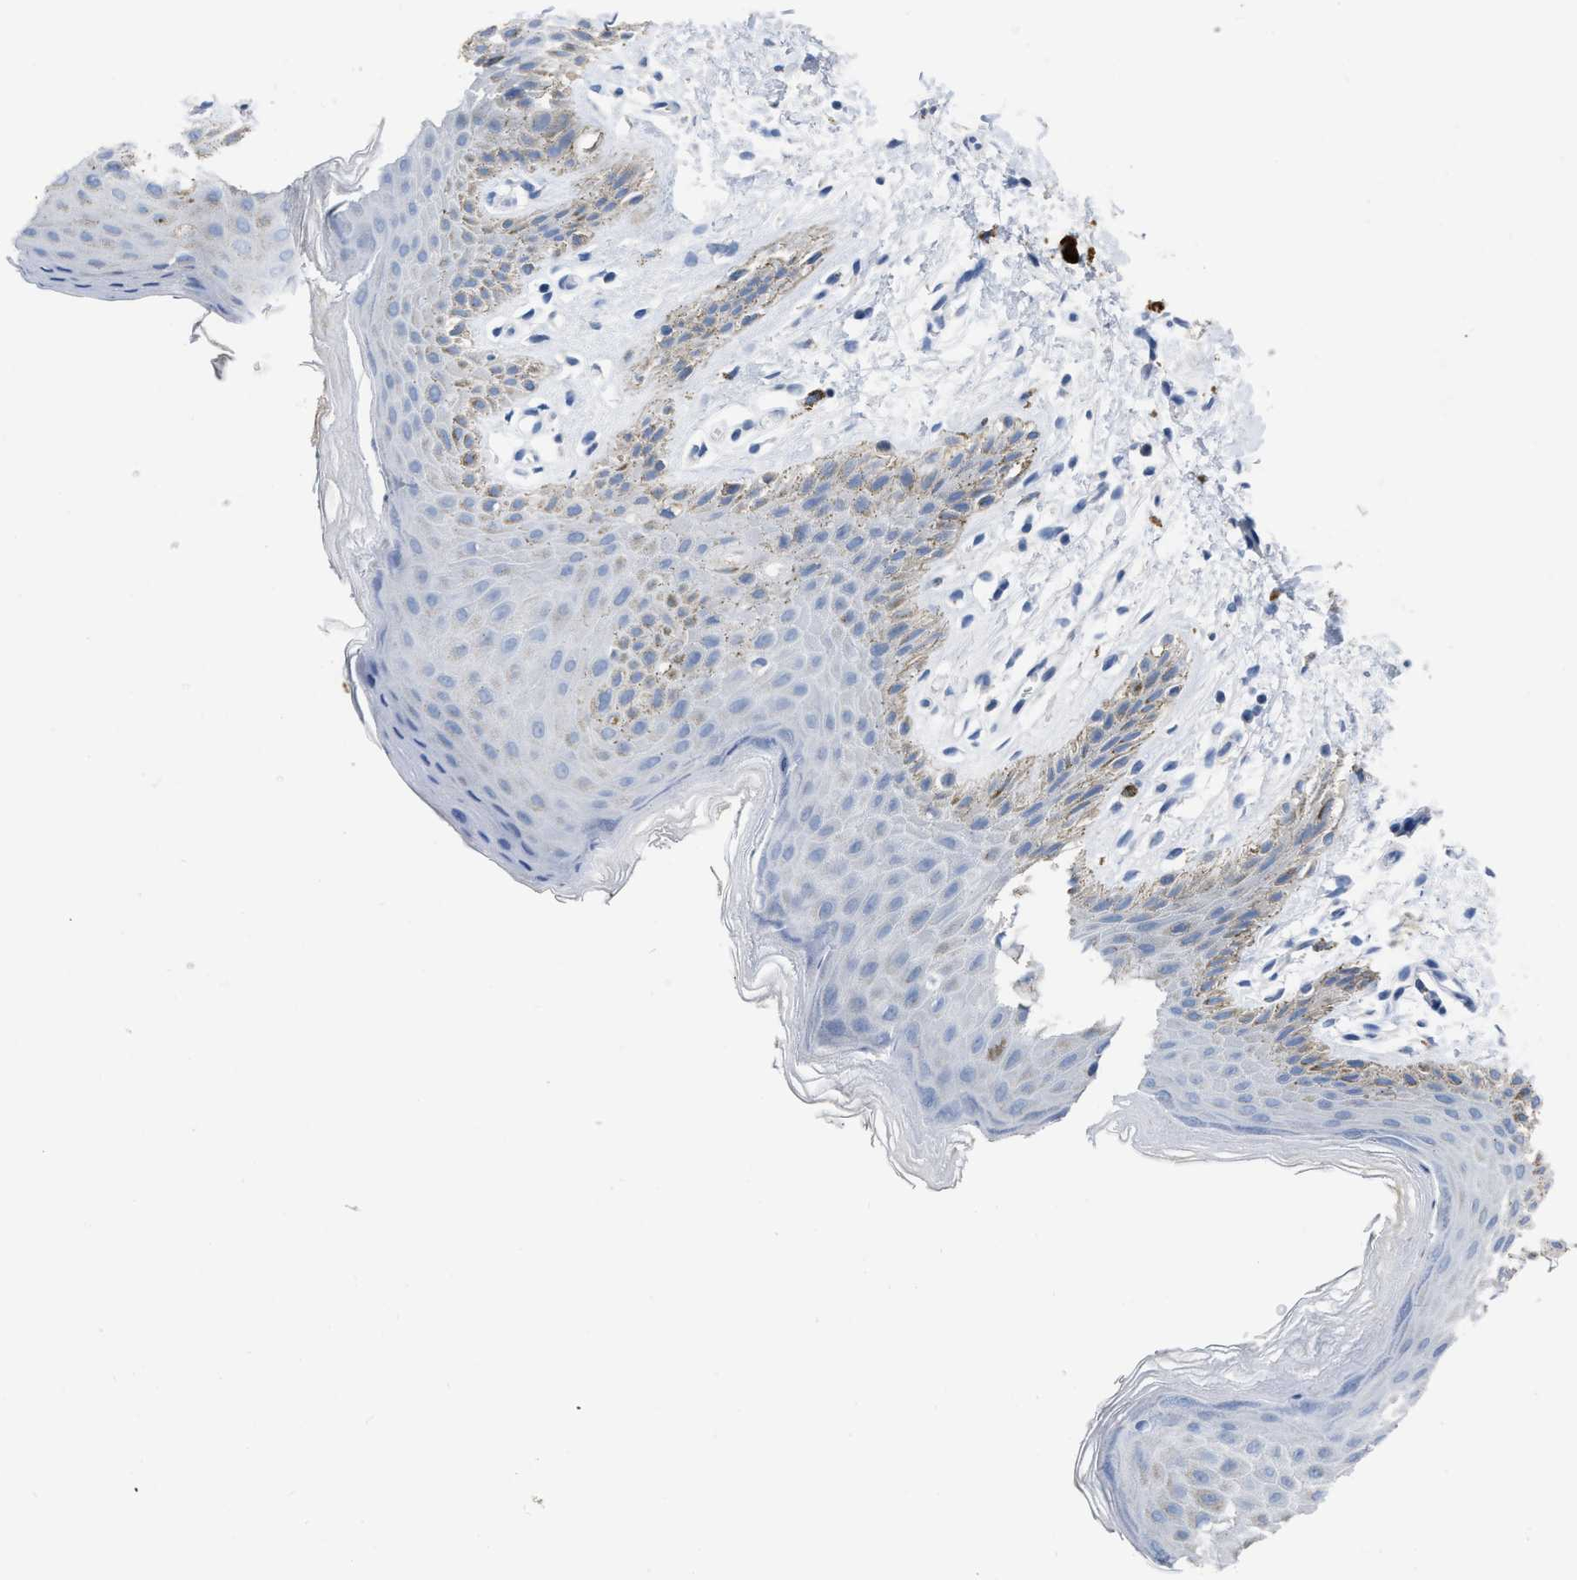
{"staining": {"intensity": "weak", "quantity": "<25%", "location": "cytoplasmic/membranous"}, "tissue": "skin", "cell_type": "Epidermal cells", "image_type": "normal", "snomed": [{"axis": "morphology", "description": "Normal tissue, NOS"}, {"axis": "topography", "description": "Anal"}], "caption": "Epidermal cells are negative for protein expression in unremarkable human skin. (DAB immunohistochemistry, high magnification).", "gene": "CEACAM5", "patient": {"sex": "male", "age": 44}}